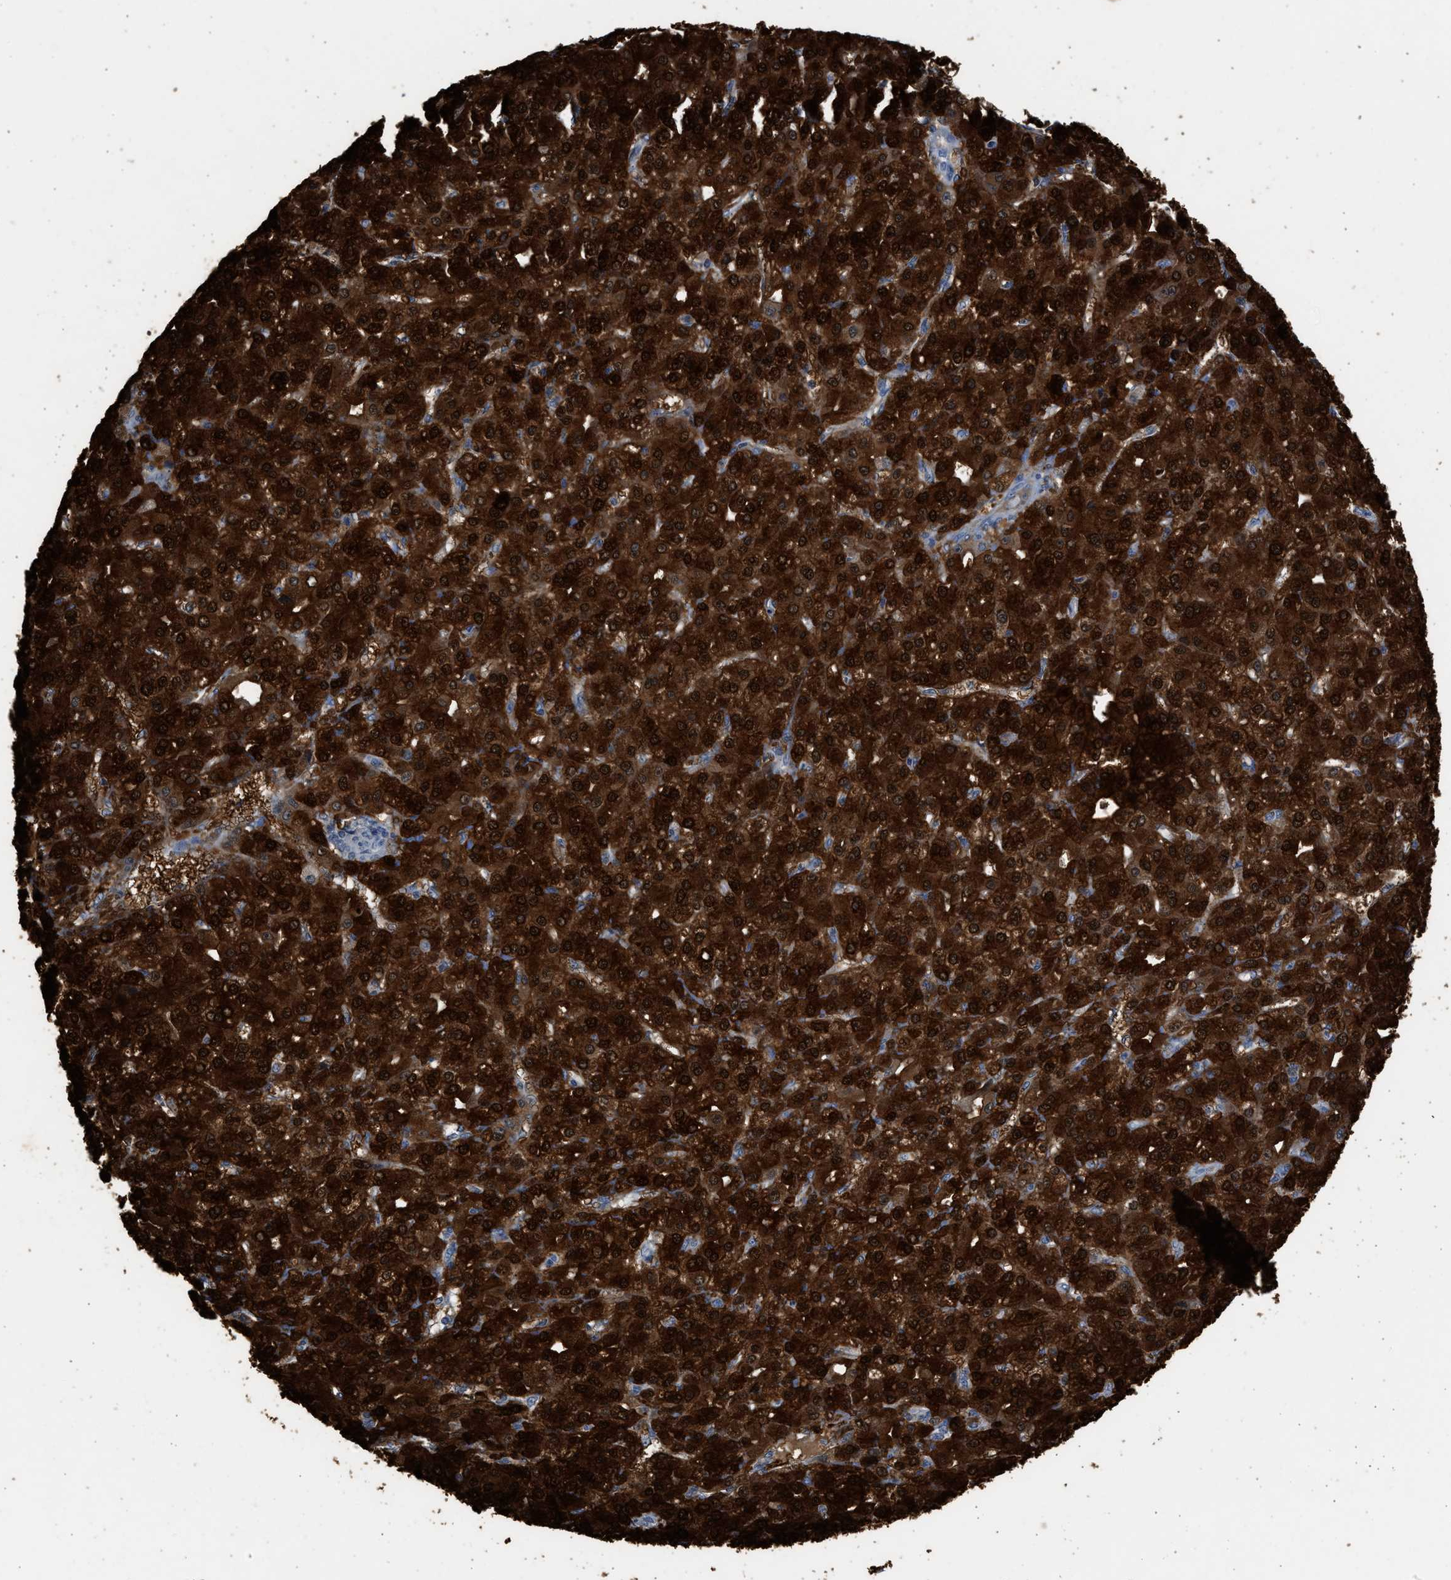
{"staining": {"intensity": "strong", "quantity": ">75%", "location": "cytoplasmic/membranous,nuclear"}, "tissue": "liver cancer", "cell_type": "Tumor cells", "image_type": "cancer", "snomed": [{"axis": "morphology", "description": "Carcinoma, Hepatocellular, NOS"}, {"axis": "topography", "description": "Liver"}], "caption": "Immunohistochemistry (IHC) micrograph of neoplastic tissue: human liver cancer stained using IHC exhibits high levels of strong protein expression localized specifically in the cytoplasmic/membranous and nuclear of tumor cells, appearing as a cytoplasmic/membranous and nuclear brown color.", "gene": "SULT2A1", "patient": {"sex": "male", "age": 67}}